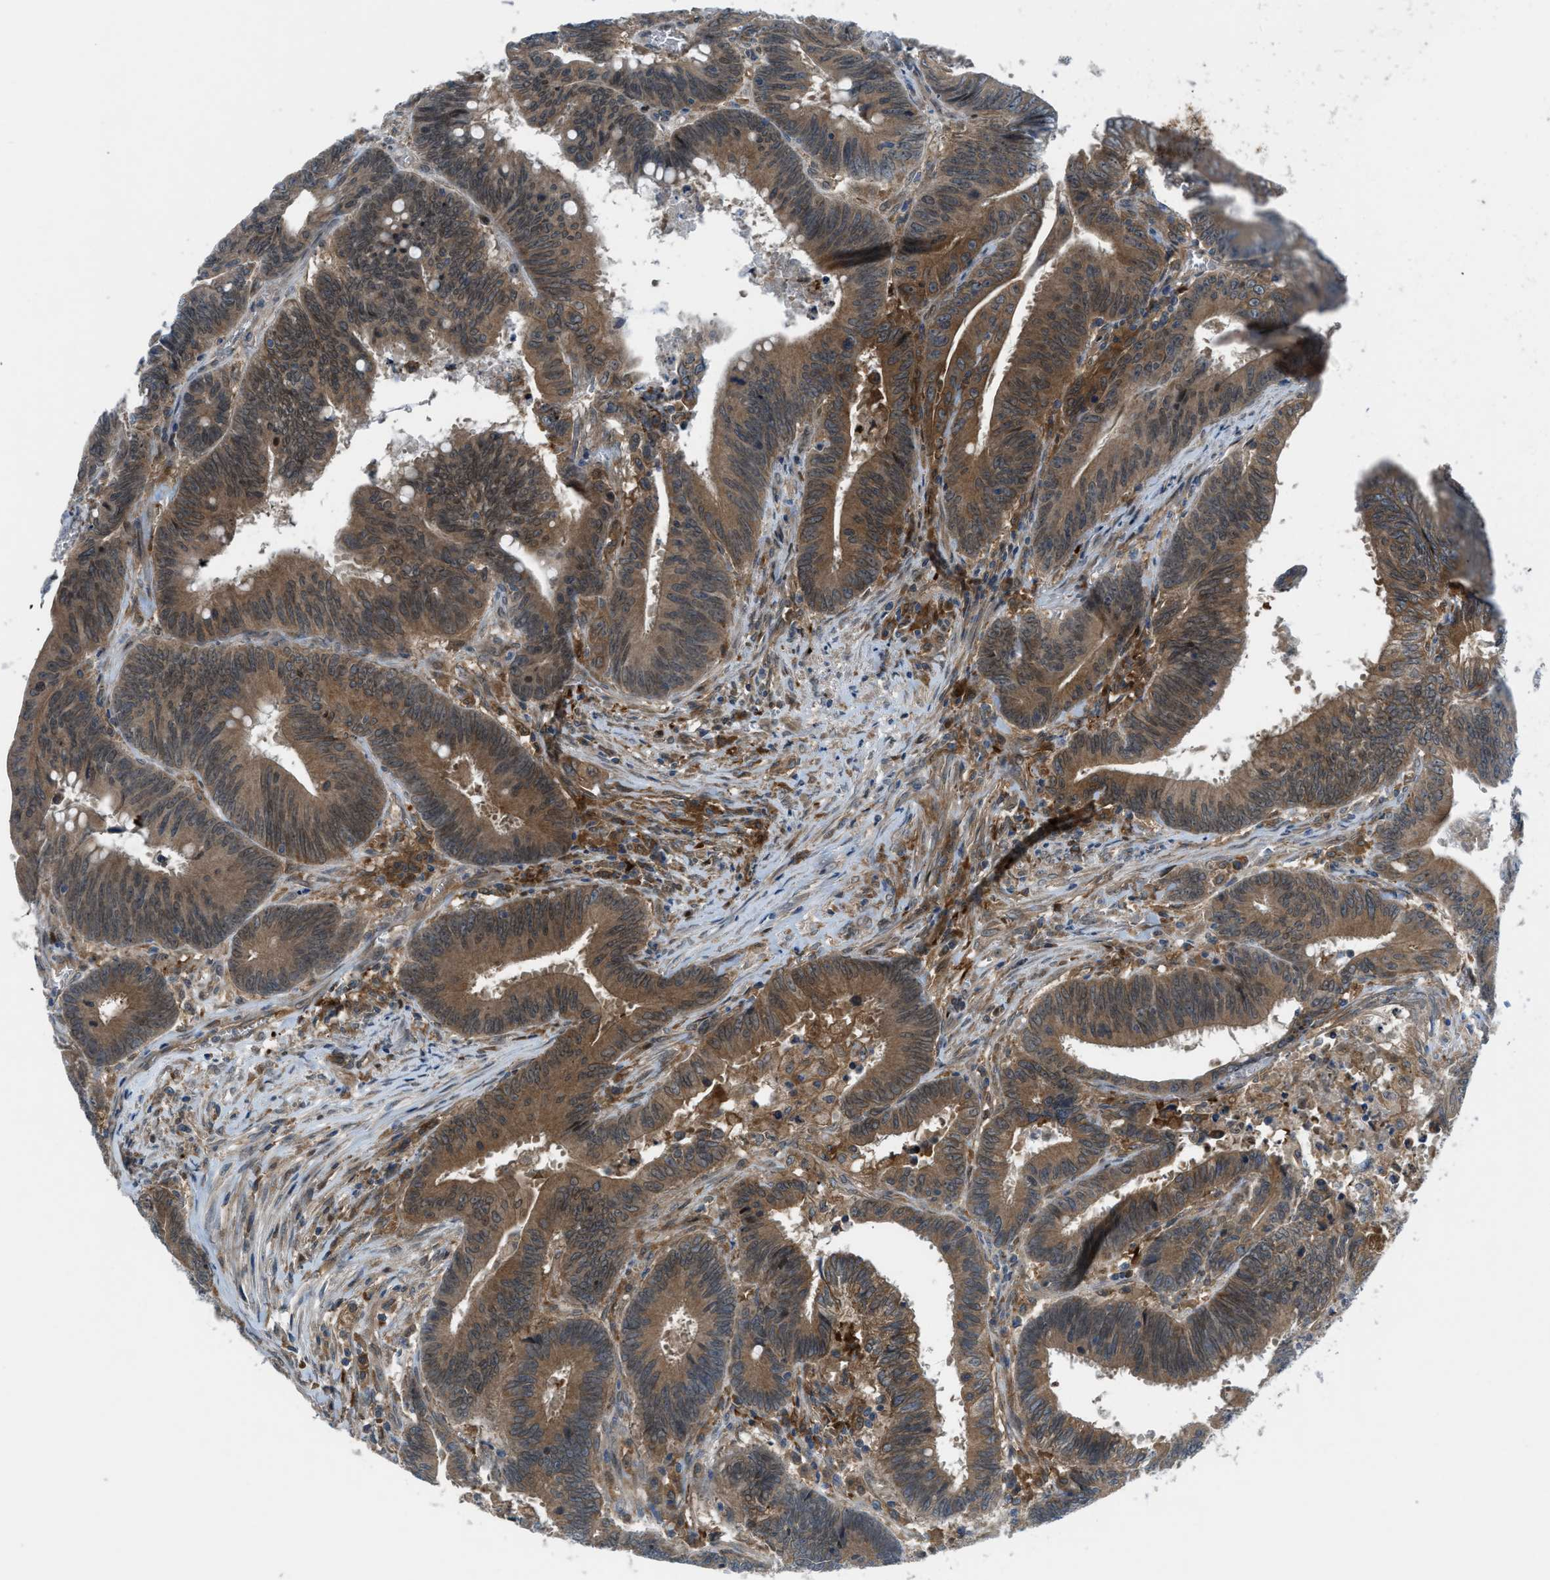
{"staining": {"intensity": "moderate", "quantity": ">75%", "location": "cytoplasmic/membranous"}, "tissue": "colorectal cancer", "cell_type": "Tumor cells", "image_type": "cancer", "snomed": [{"axis": "morphology", "description": "Adenocarcinoma, NOS"}, {"axis": "topography", "description": "Colon"}], "caption": "Human colorectal adenocarcinoma stained with a protein marker exhibits moderate staining in tumor cells.", "gene": "BAZ2B", "patient": {"sex": "male", "age": 45}}